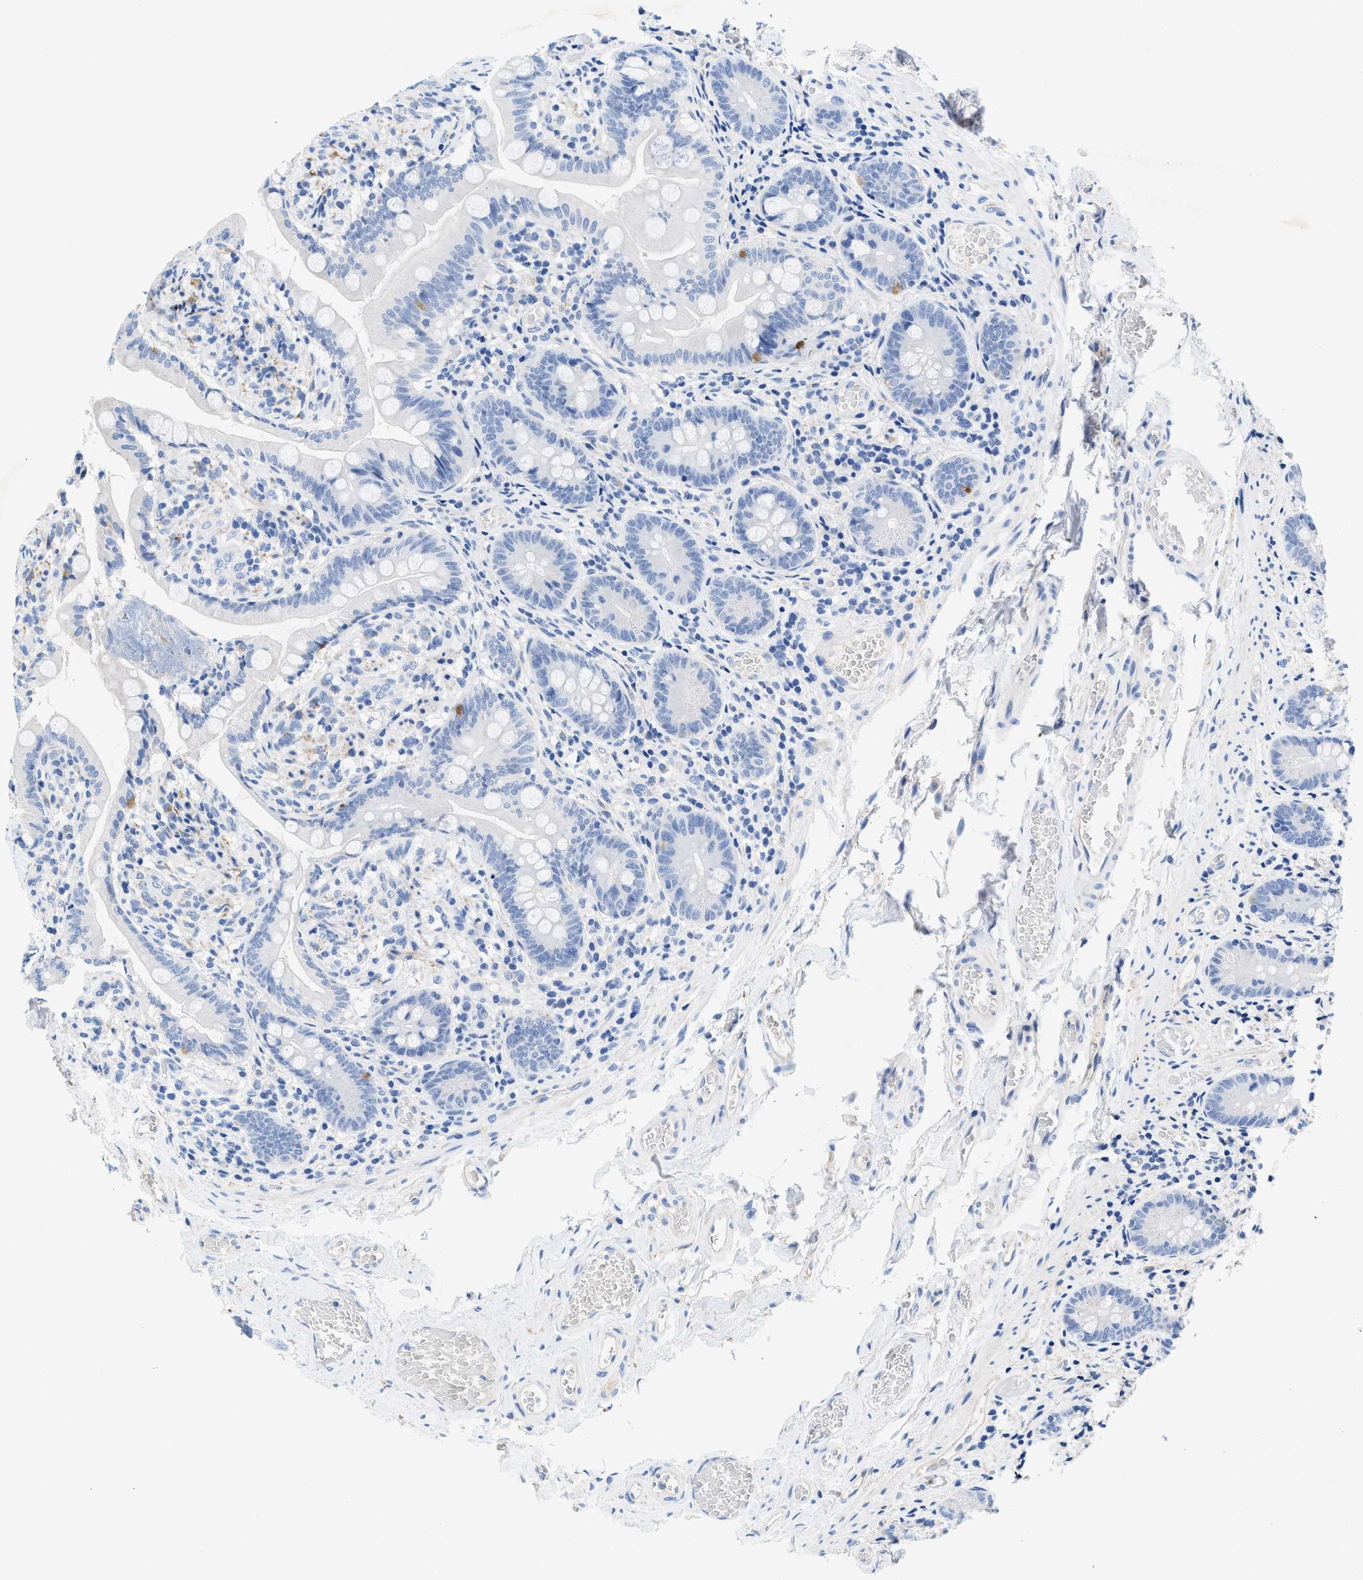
{"staining": {"intensity": "negative", "quantity": "none", "location": "none"}, "tissue": "small intestine", "cell_type": "Glandular cells", "image_type": "normal", "snomed": [{"axis": "morphology", "description": "Normal tissue, NOS"}, {"axis": "topography", "description": "Small intestine"}], "caption": "DAB immunohistochemical staining of benign human small intestine reveals no significant positivity in glandular cells.", "gene": "SLFN13", "patient": {"sex": "female", "age": 56}}